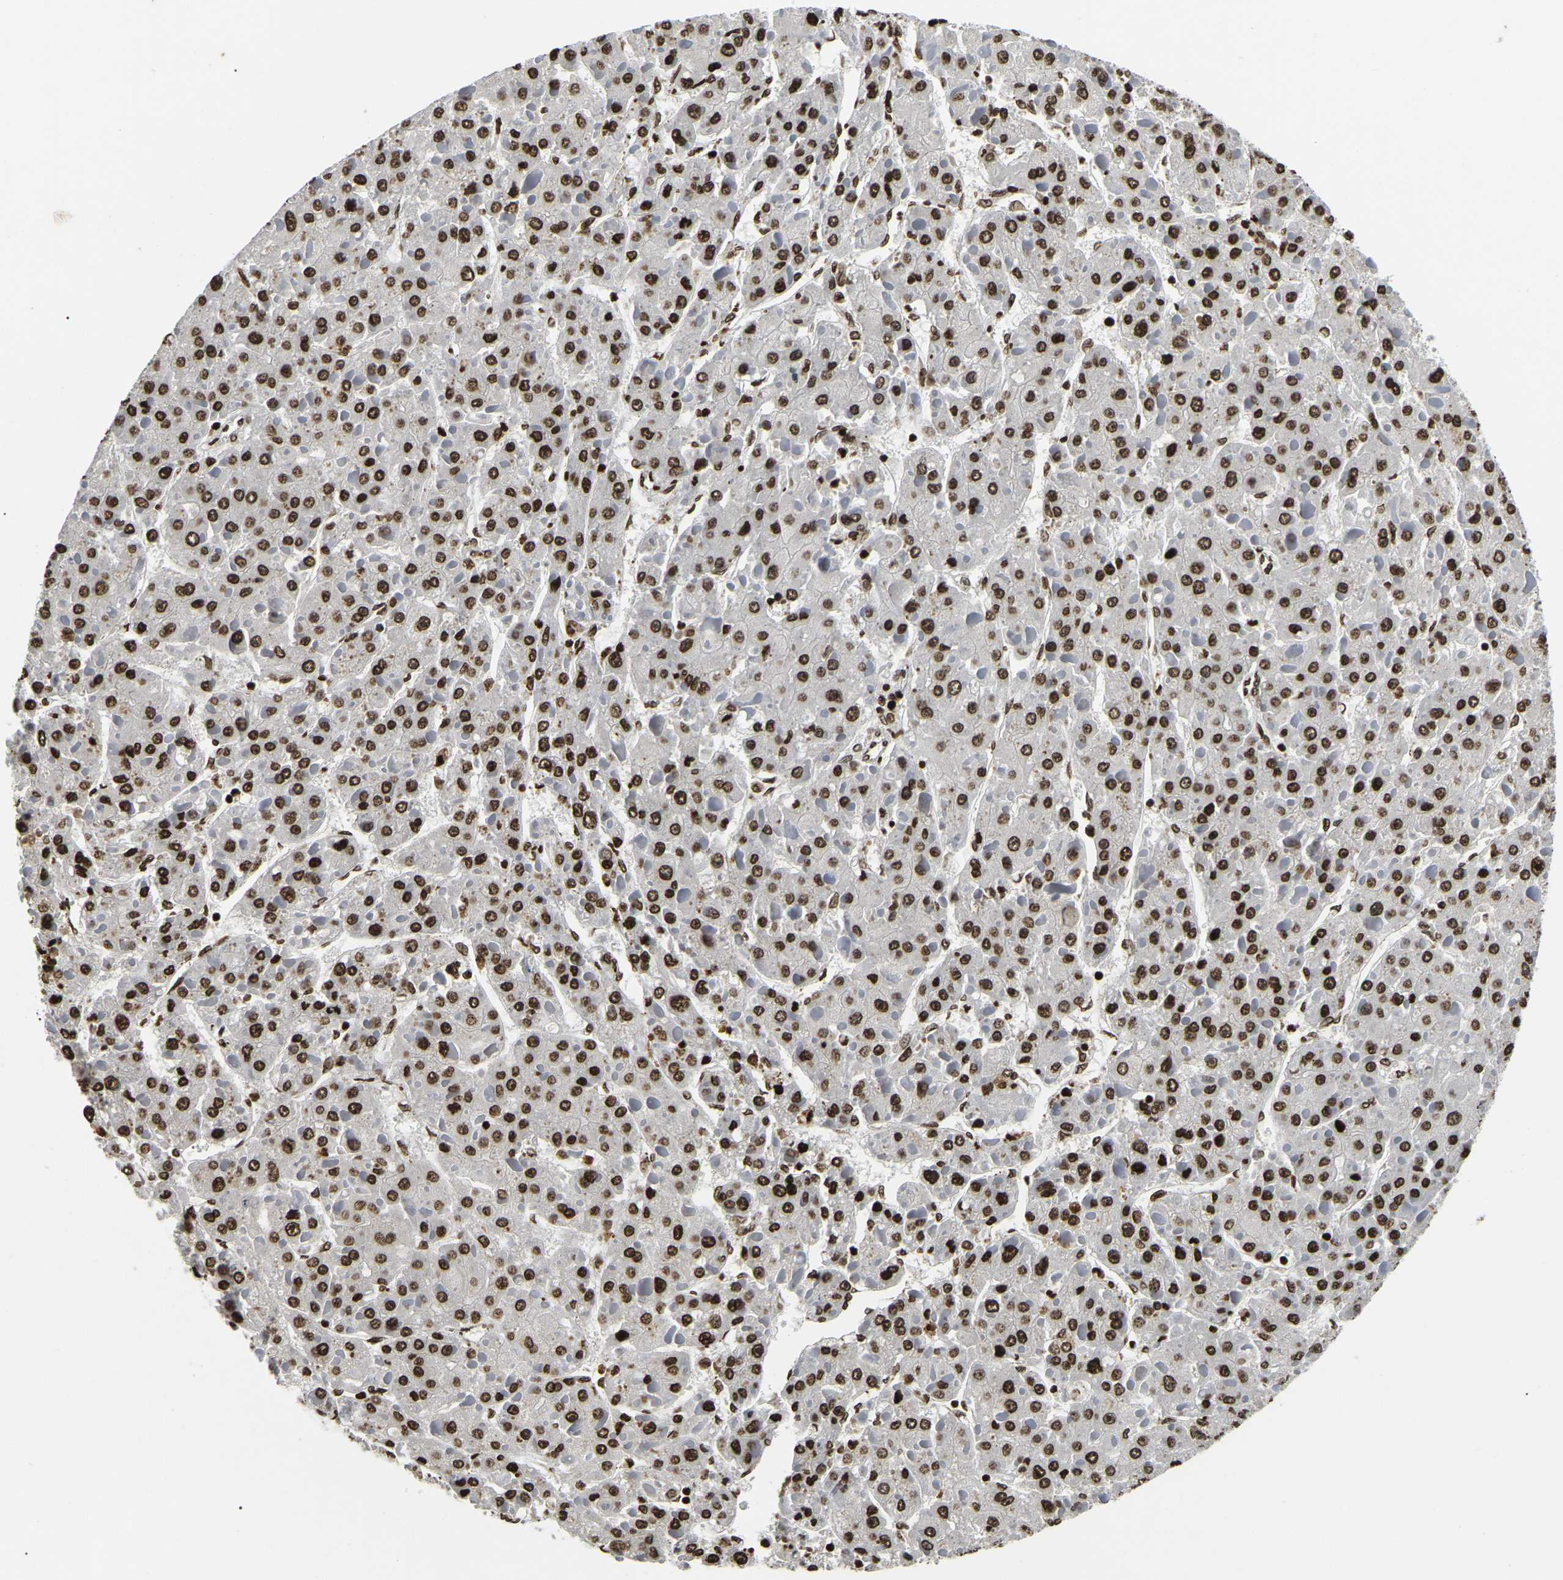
{"staining": {"intensity": "strong", "quantity": ">75%", "location": "nuclear"}, "tissue": "liver cancer", "cell_type": "Tumor cells", "image_type": "cancer", "snomed": [{"axis": "morphology", "description": "Carcinoma, Hepatocellular, NOS"}, {"axis": "topography", "description": "Liver"}], "caption": "Immunohistochemical staining of human hepatocellular carcinoma (liver) reveals high levels of strong nuclear positivity in about >75% of tumor cells. The protein of interest is stained brown, and the nuclei are stained in blue (DAB IHC with brightfield microscopy, high magnification).", "gene": "LRRC61", "patient": {"sex": "female", "age": 73}}